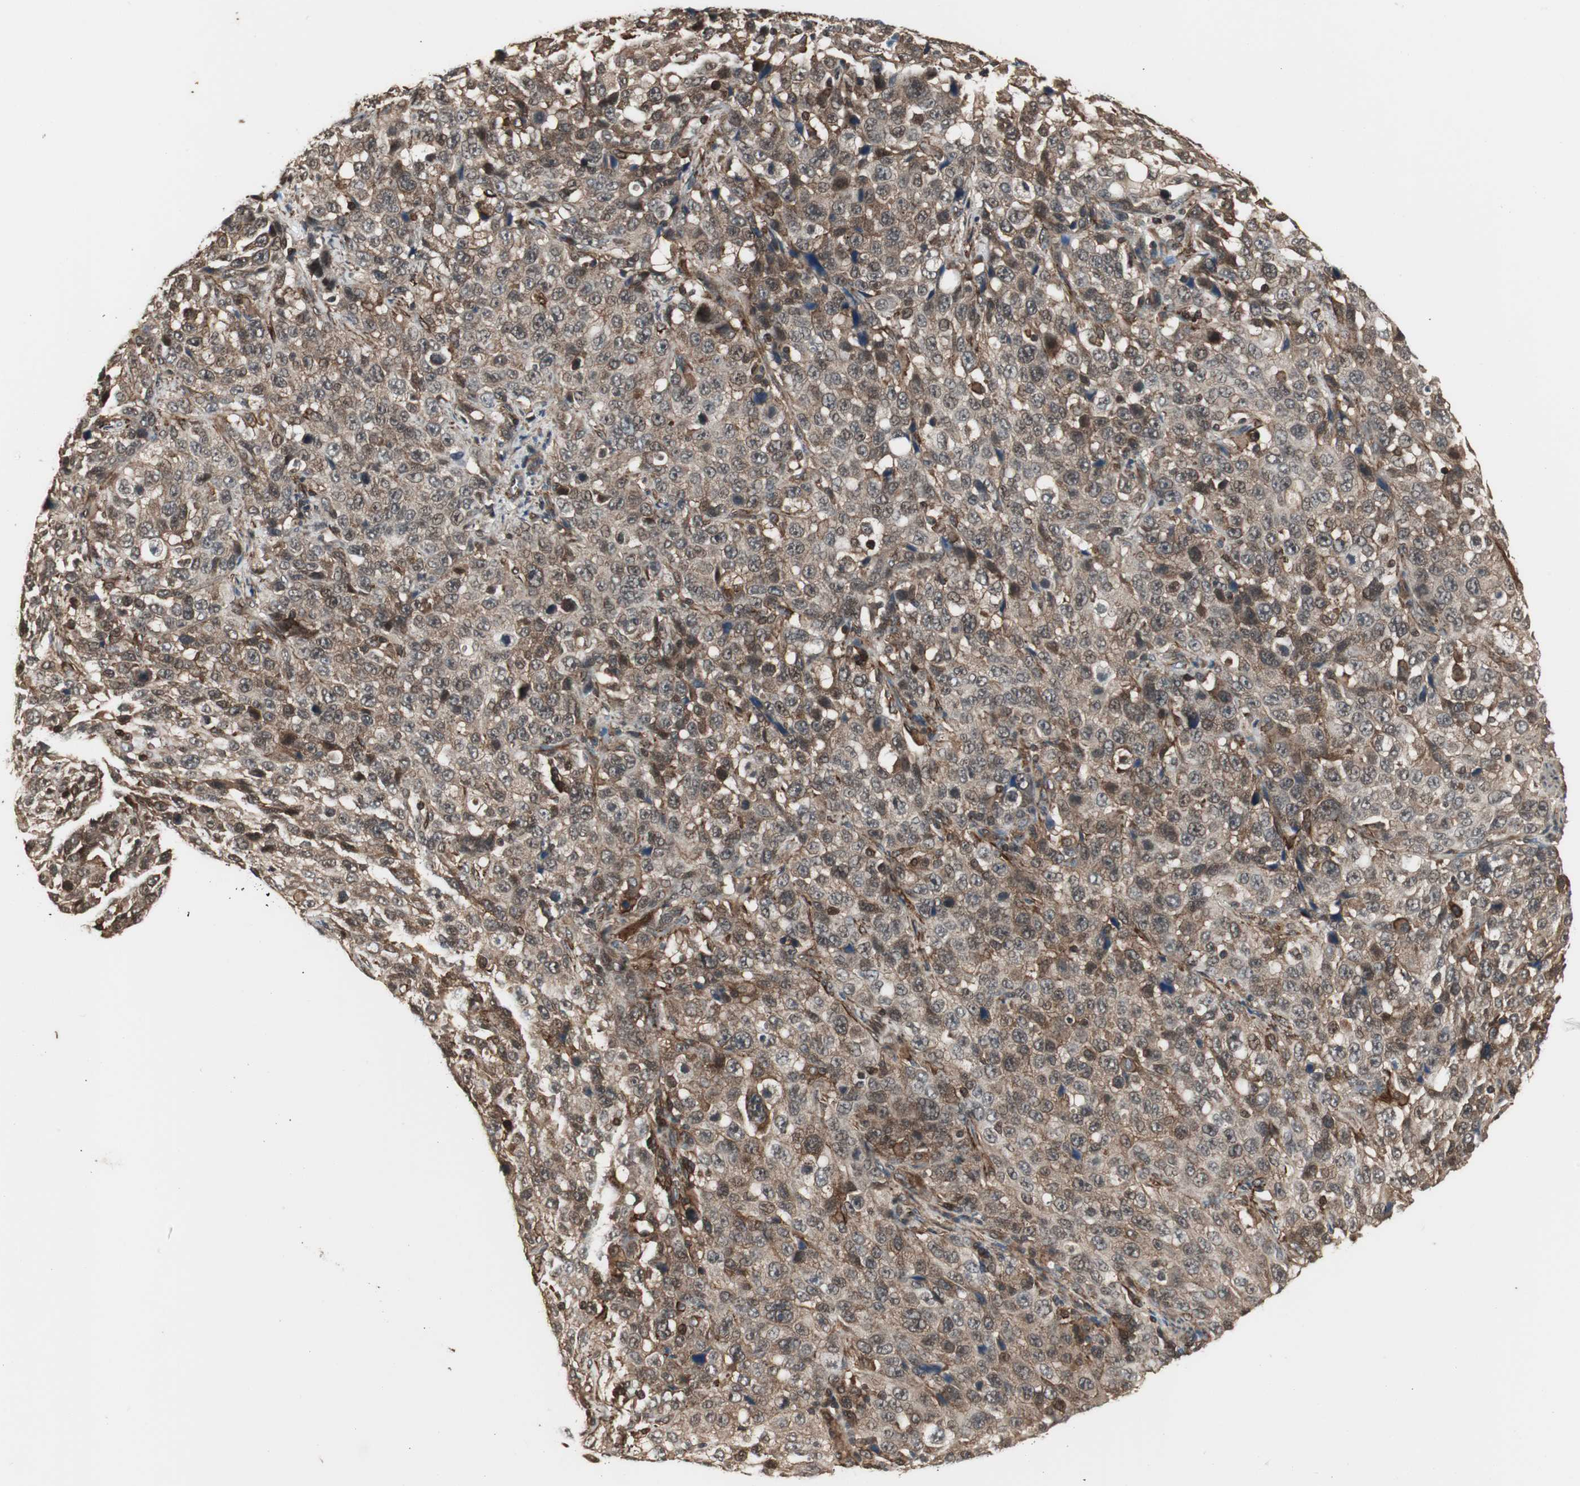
{"staining": {"intensity": "moderate", "quantity": ">75%", "location": "cytoplasmic/membranous"}, "tissue": "stomach cancer", "cell_type": "Tumor cells", "image_type": "cancer", "snomed": [{"axis": "morphology", "description": "Normal tissue, NOS"}, {"axis": "morphology", "description": "Adenocarcinoma, NOS"}, {"axis": "topography", "description": "Stomach"}], "caption": "A histopathology image of human adenocarcinoma (stomach) stained for a protein exhibits moderate cytoplasmic/membranous brown staining in tumor cells.", "gene": "PTPN11", "patient": {"sex": "male", "age": 48}}